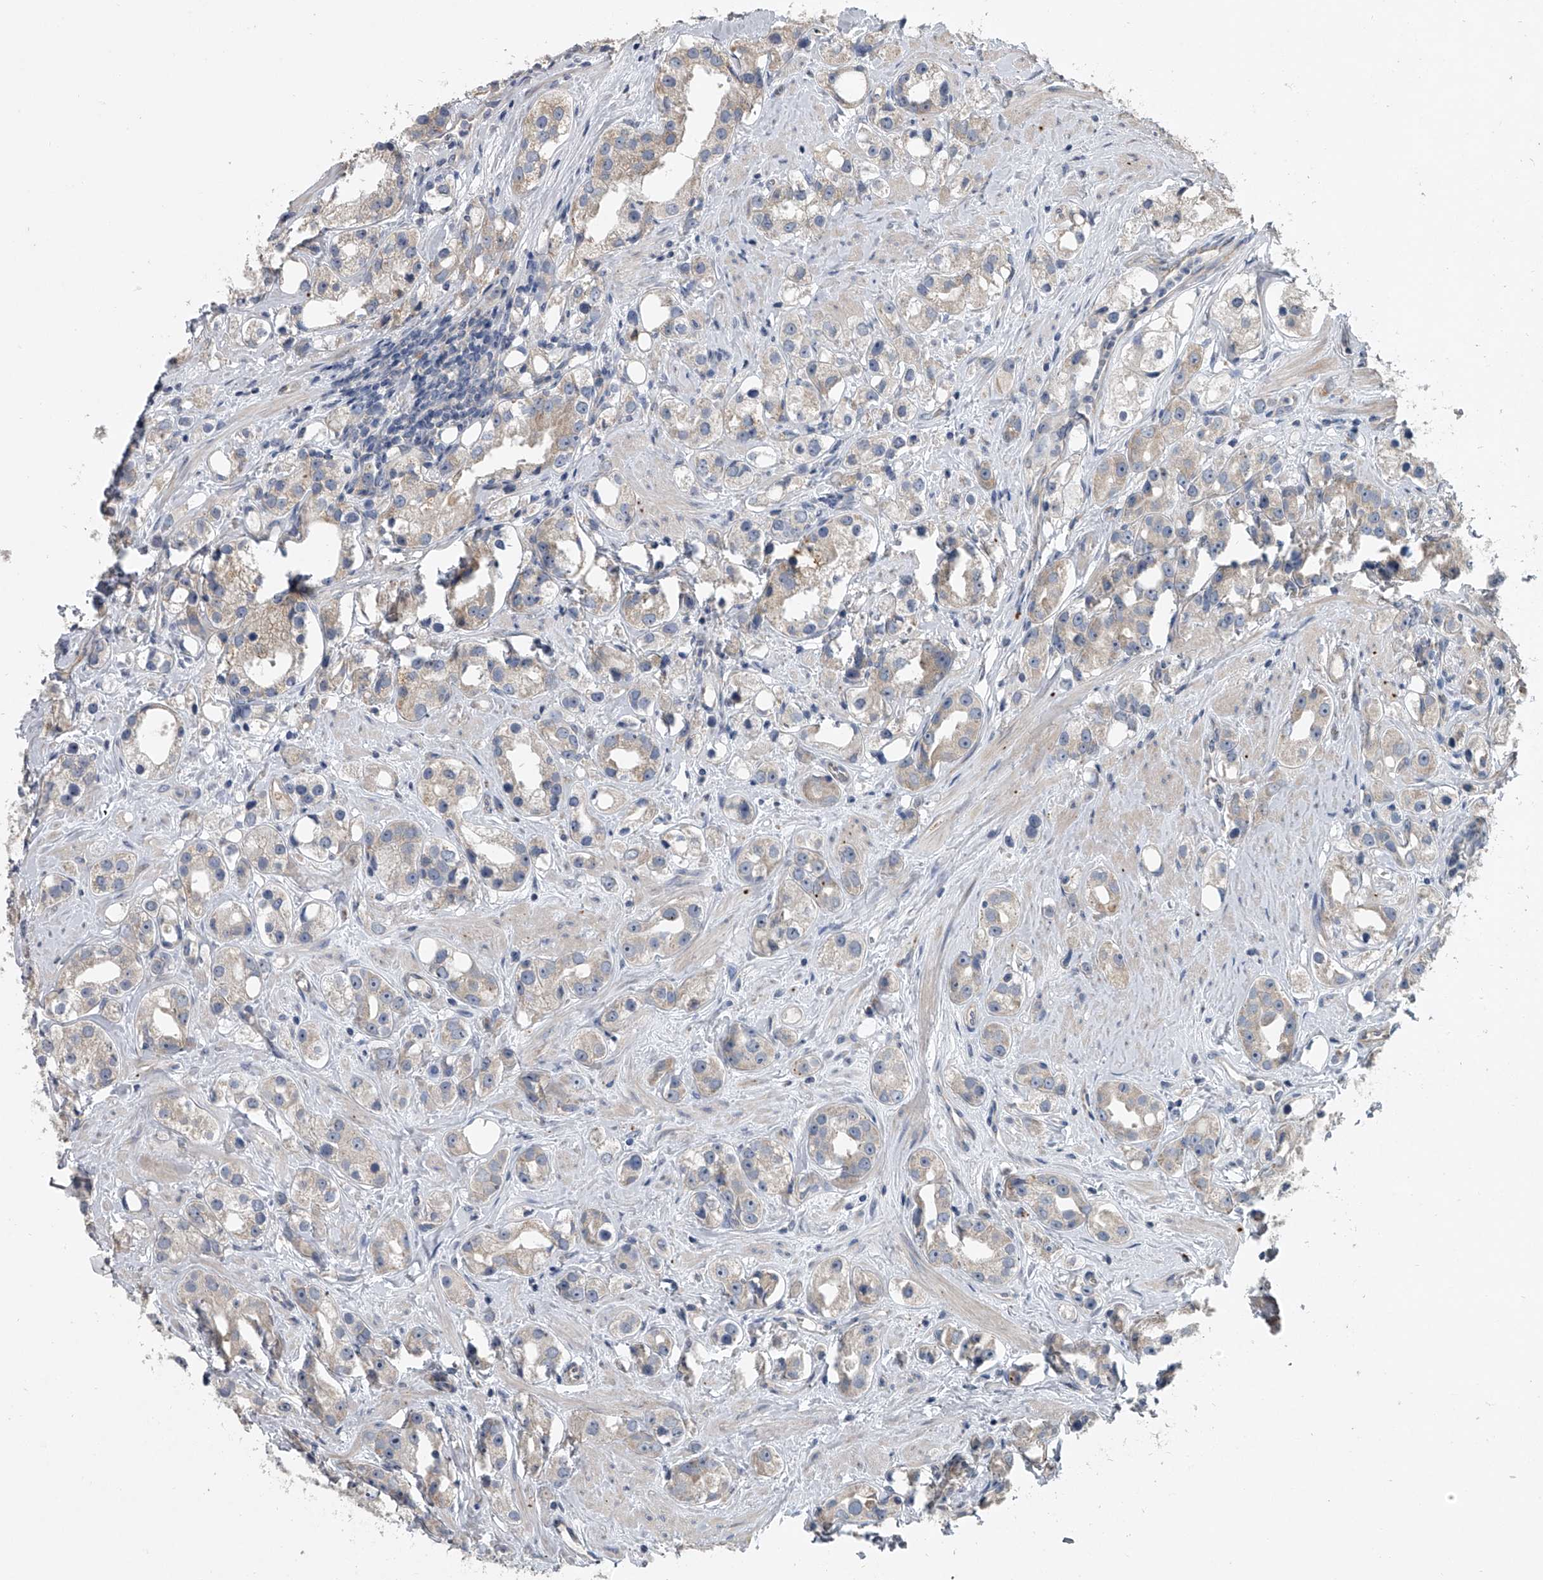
{"staining": {"intensity": "weak", "quantity": "25%-75%", "location": "cytoplasmic/membranous"}, "tissue": "prostate cancer", "cell_type": "Tumor cells", "image_type": "cancer", "snomed": [{"axis": "morphology", "description": "Adenocarcinoma, NOS"}, {"axis": "topography", "description": "Prostate"}], "caption": "A photomicrograph of adenocarcinoma (prostate) stained for a protein exhibits weak cytoplasmic/membranous brown staining in tumor cells.", "gene": "DOCK9", "patient": {"sex": "male", "age": 79}}